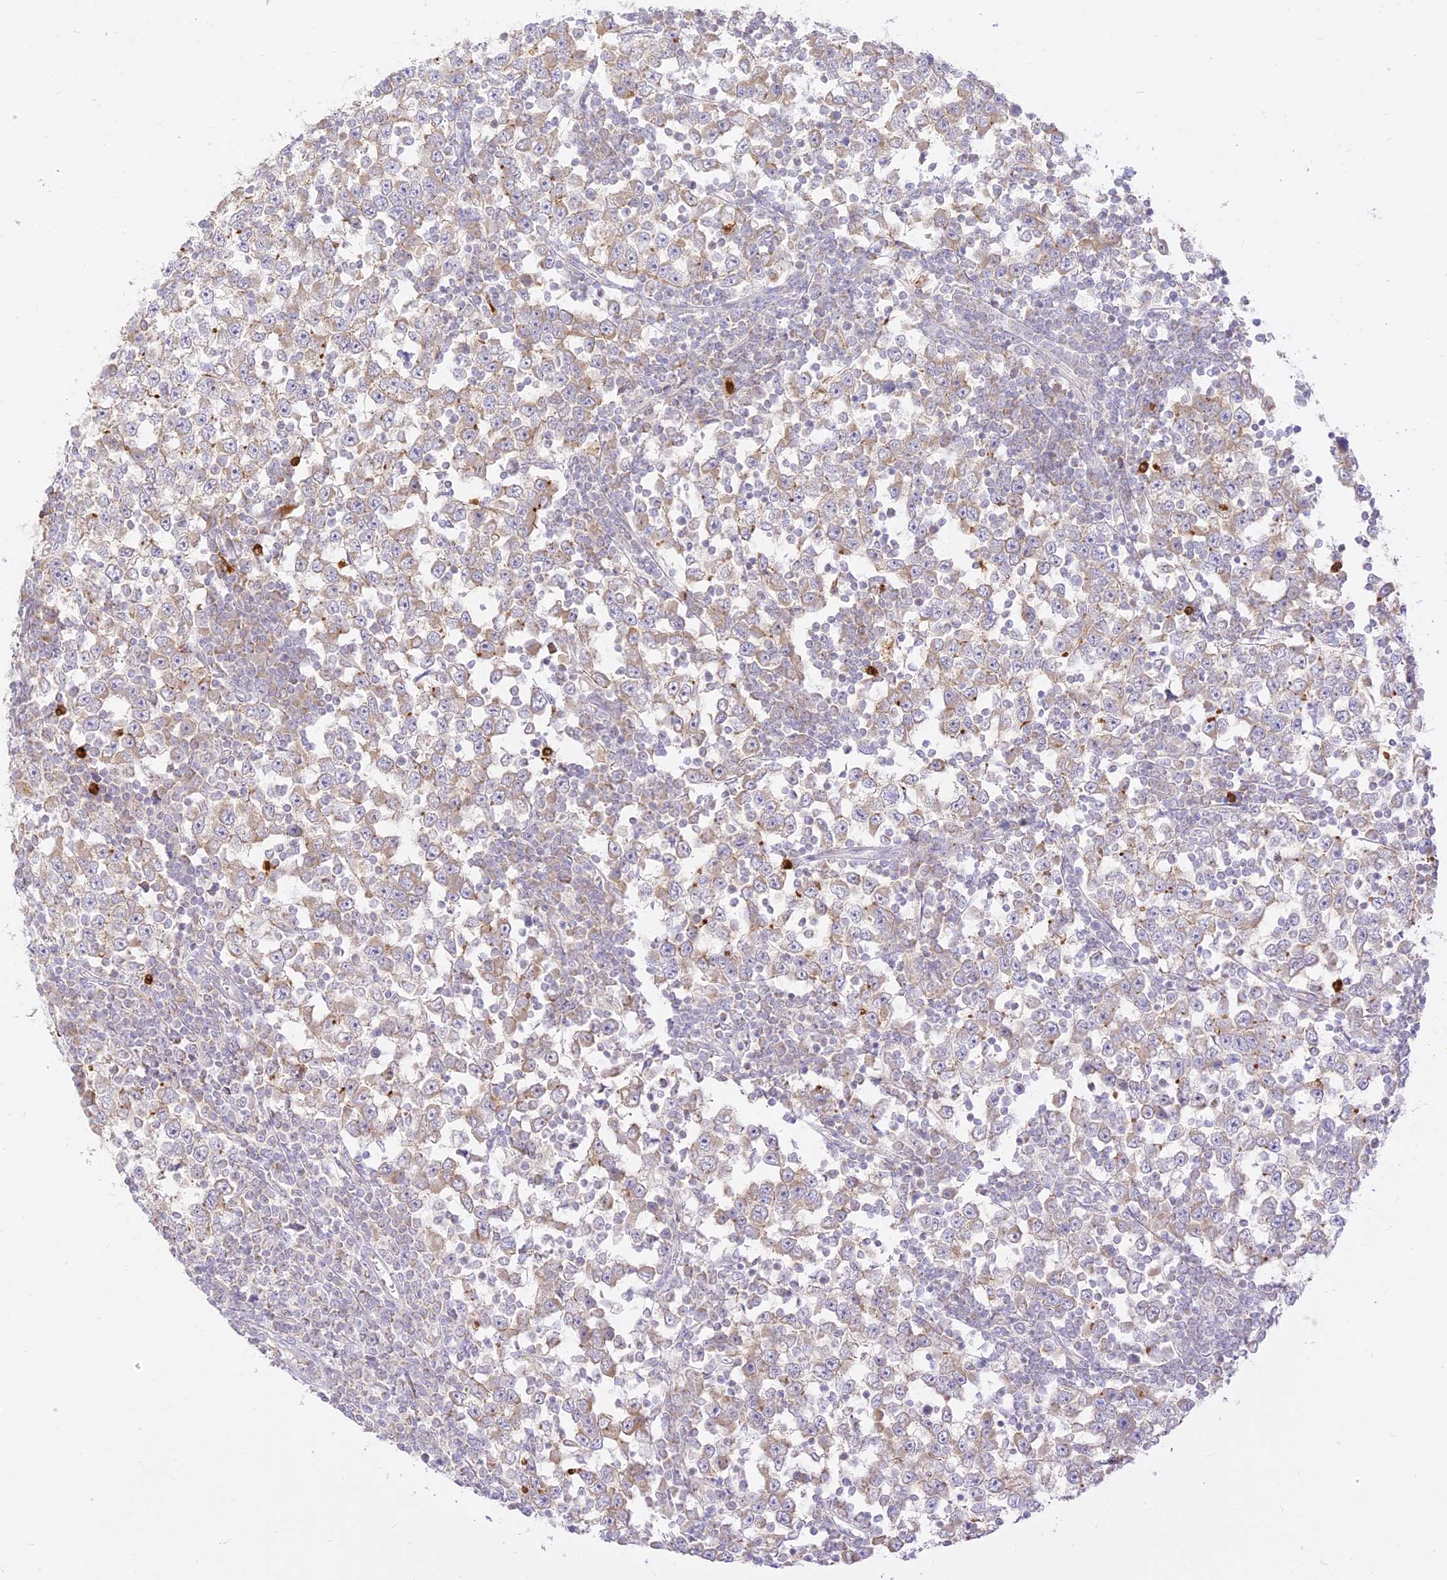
{"staining": {"intensity": "weak", "quantity": "<25%", "location": "cytoplasmic/membranous"}, "tissue": "testis cancer", "cell_type": "Tumor cells", "image_type": "cancer", "snomed": [{"axis": "morphology", "description": "Seminoma, NOS"}, {"axis": "topography", "description": "Testis"}], "caption": "The immunohistochemistry image has no significant staining in tumor cells of testis seminoma tissue.", "gene": "LRRC15", "patient": {"sex": "male", "age": 65}}